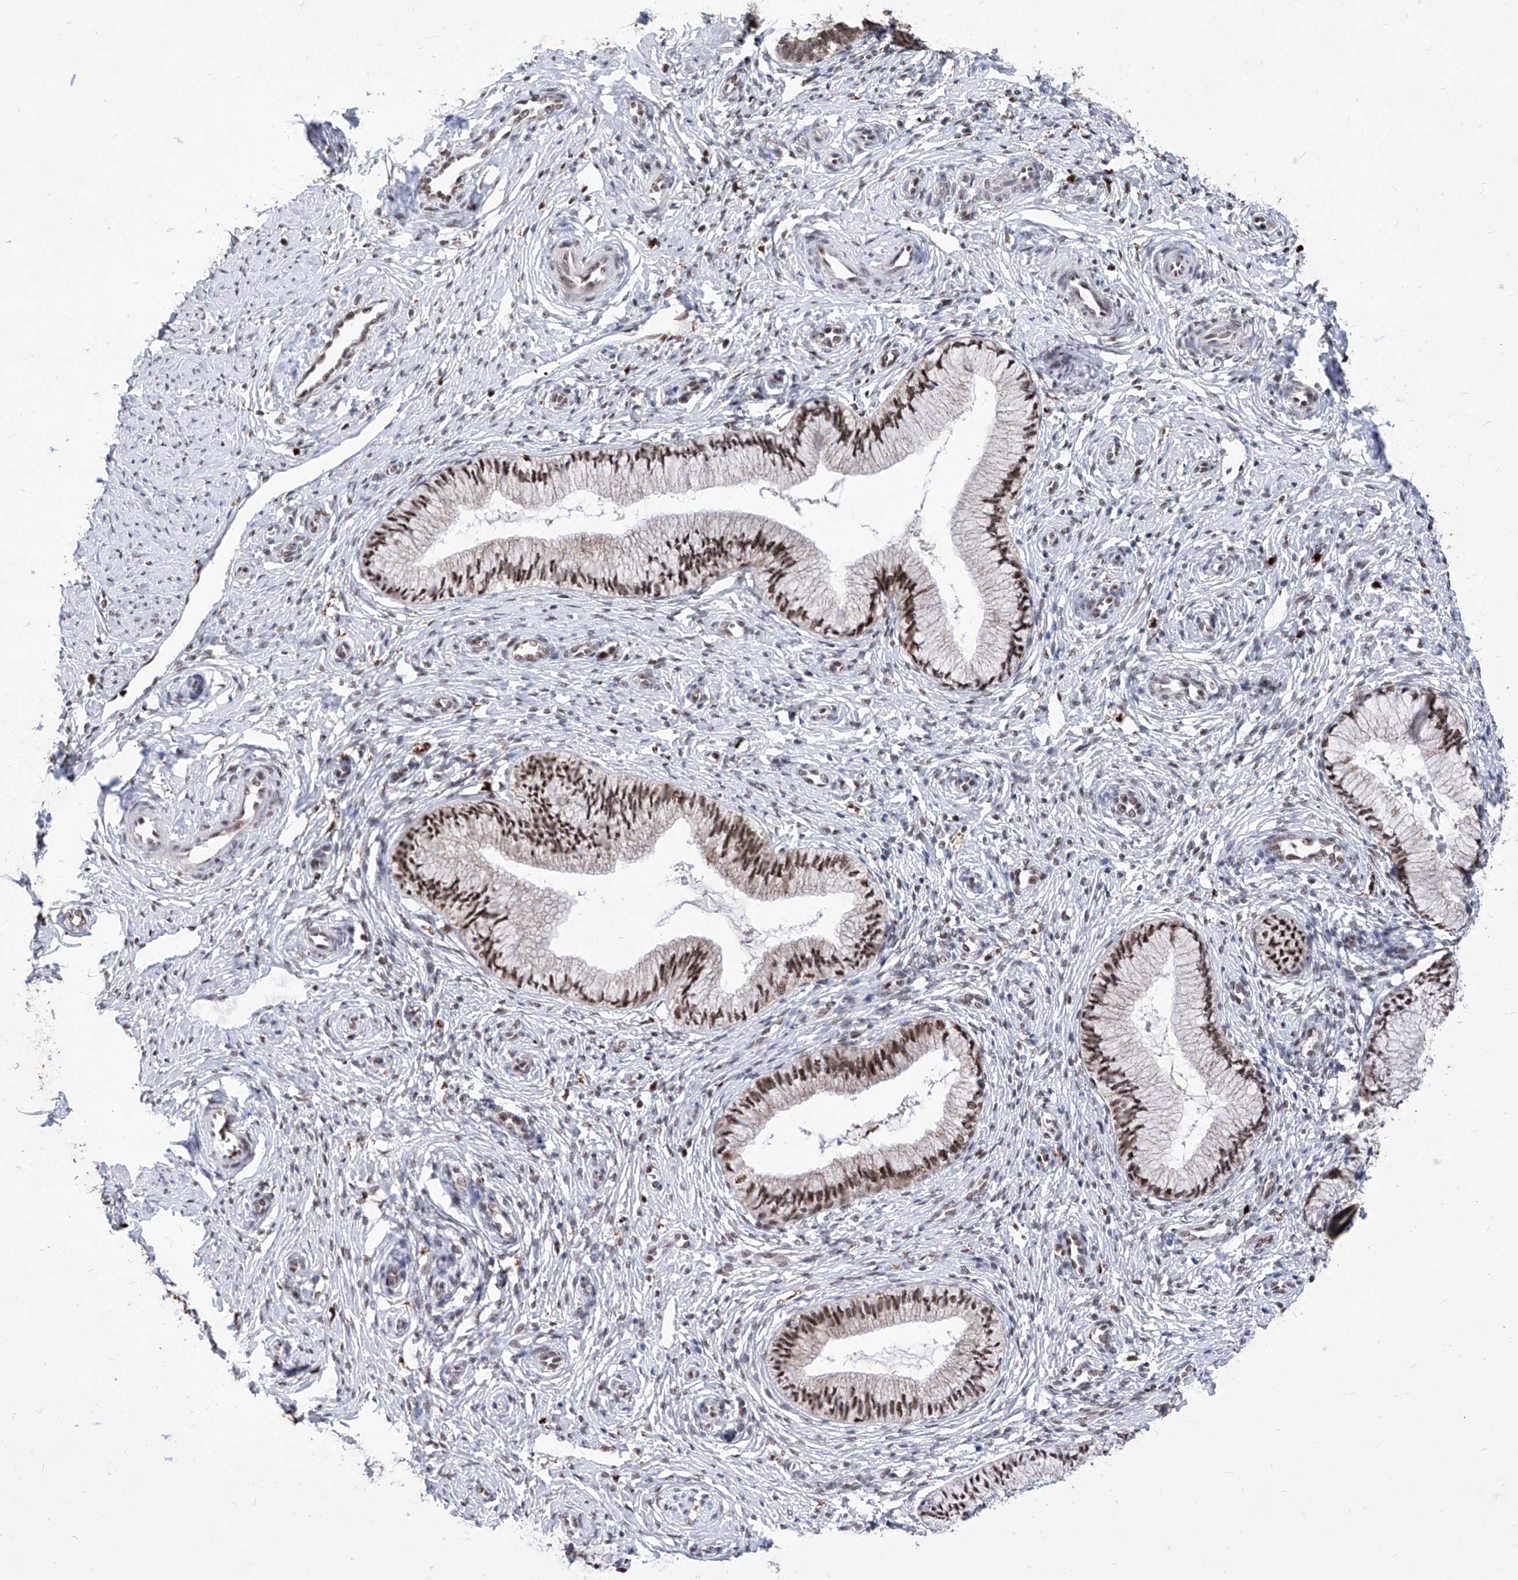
{"staining": {"intensity": "strong", "quantity": ">75%", "location": "nuclear"}, "tissue": "cervix", "cell_type": "Glandular cells", "image_type": "normal", "snomed": [{"axis": "morphology", "description": "Normal tissue, NOS"}, {"axis": "topography", "description": "Cervix"}], "caption": "Immunohistochemistry image of normal cervix: human cervix stained using immunohistochemistry demonstrates high levels of strong protein expression localized specifically in the nuclear of glandular cells, appearing as a nuclear brown color.", "gene": "PHF5A", "patient": {"sex": "female", "age": 27}}